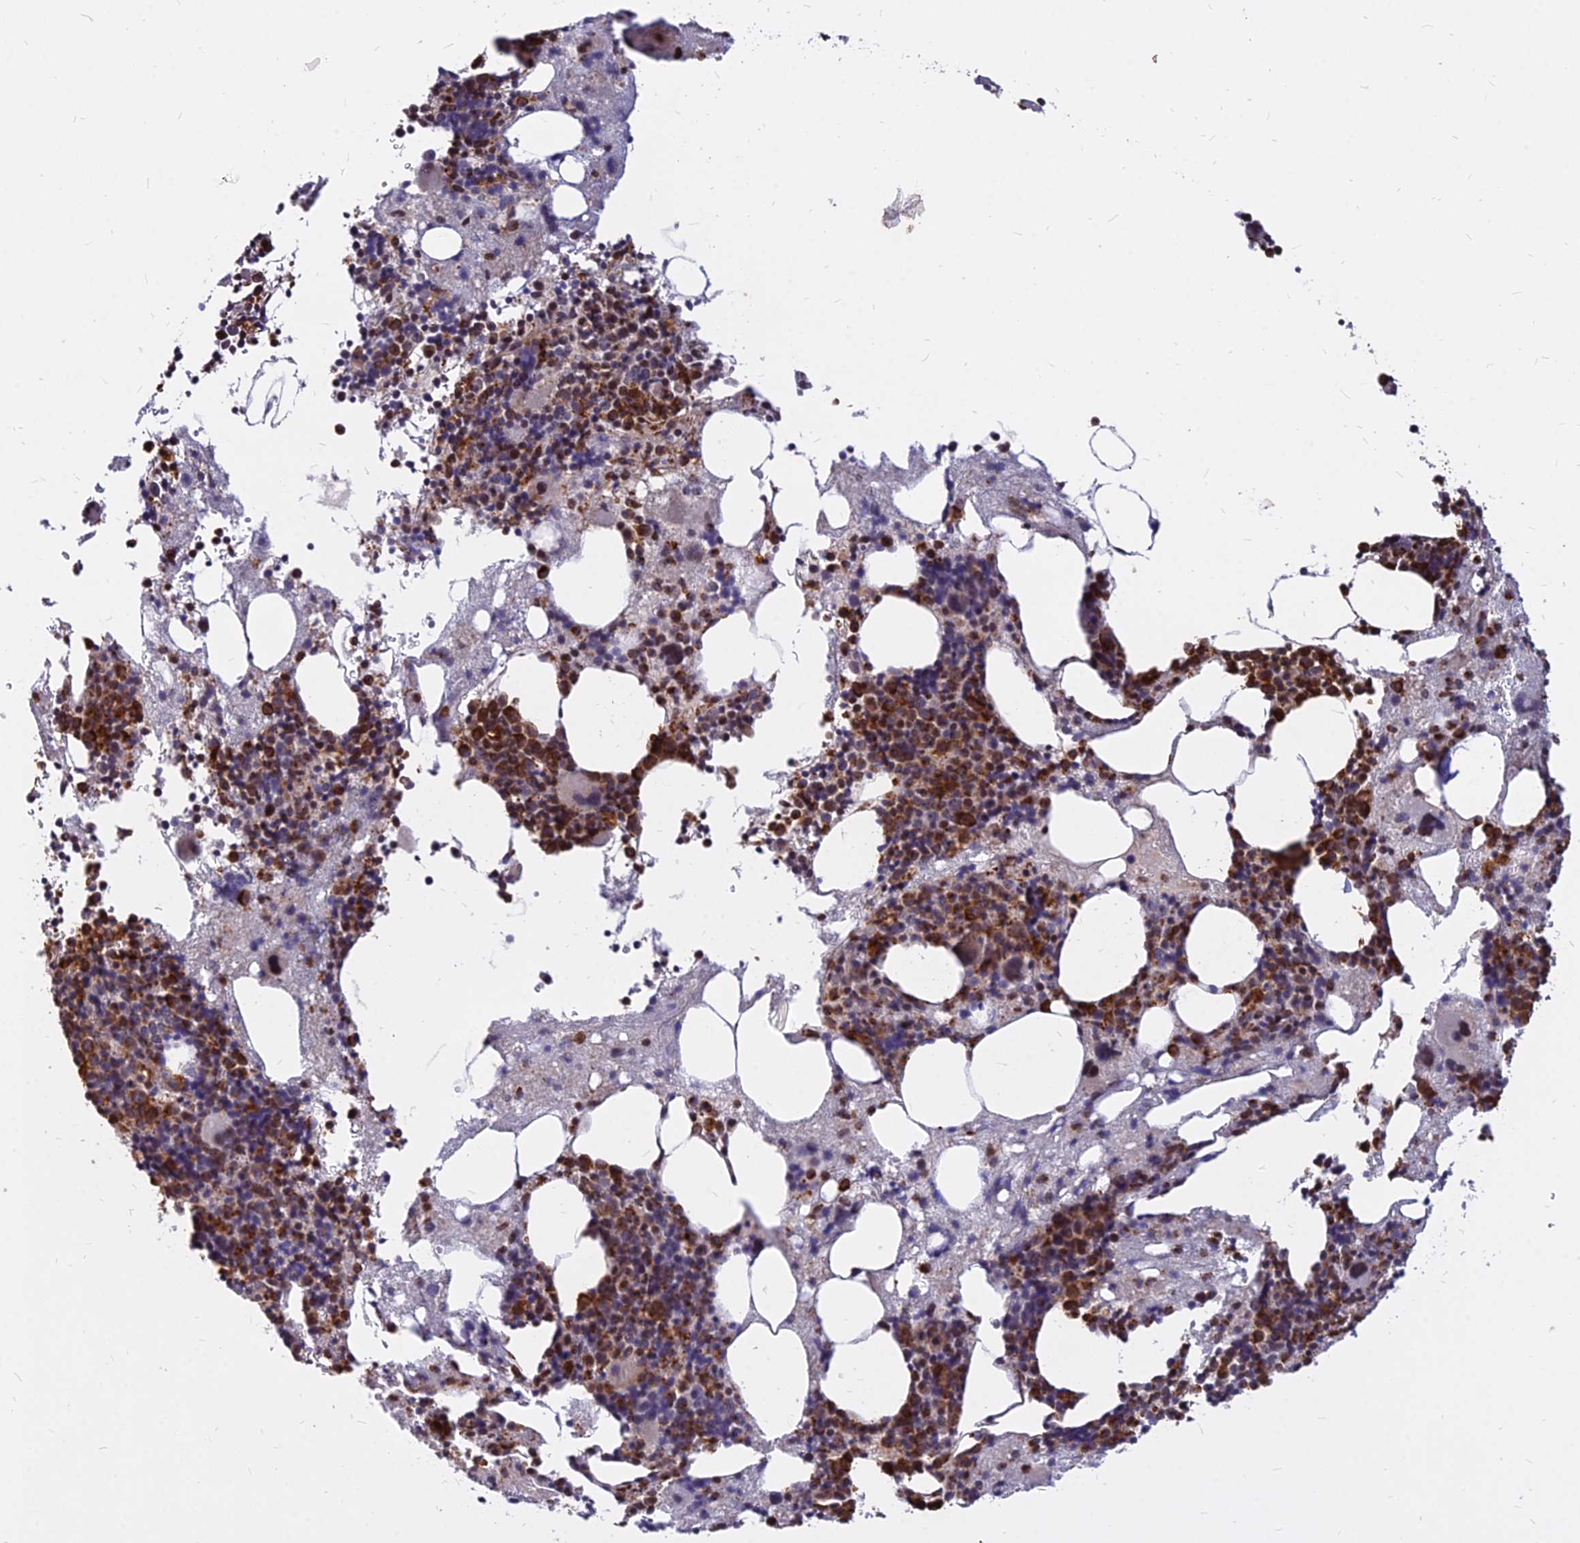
{"staining": {"intensity": "strong", "quantity": "25%-75%", "location": "cytoplasmic/membranous"}, "tissue": "bone marrow", "cell_type": "Hematopoietic cells", "image_type": "normal", "snomed": [{"axis": "morphology", "description": "Normal tissue, NOS"}, {"axis": "topography", "description": "Bone marrow"}], "caption": "A brown stain shows strong cytoplasmic/membranous positivity of a protein in hematopoietic cells of benign bone marrow.", "gene": "C11orf68", "patient": {"sex": "male", "age": 75}}